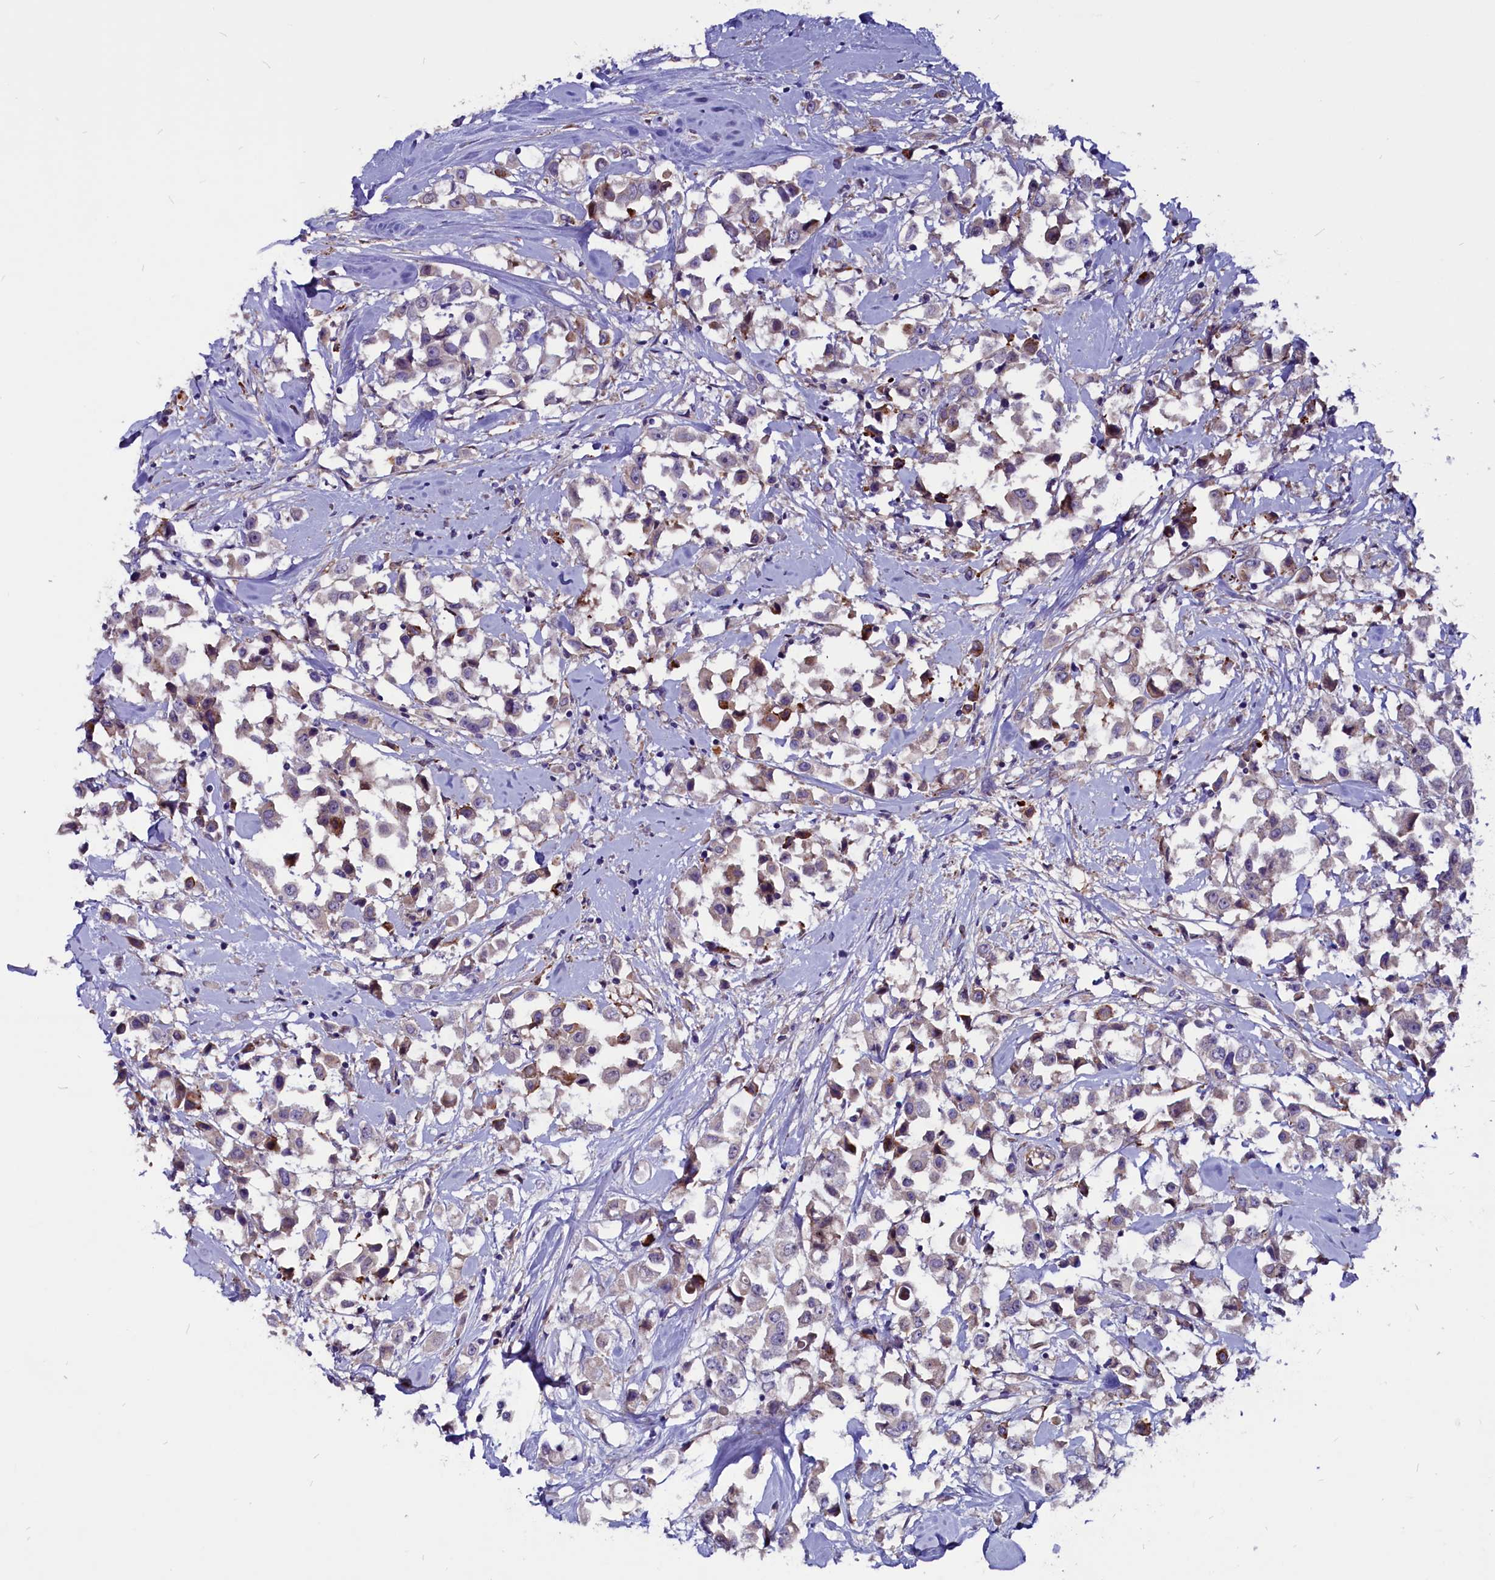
{"staining": {"intensity": "strong", "quantity": "25%-75%", "location": "cytoplasmic/membranous"}, "tissue": "breast cancer", "cell_type": "Tumor cells", "image_type": "cancer", "snomed": [{"axis": "morphology", "description": "Duct carcinoma"}, {"axis": "topography", "description": "Breast"}], "caption": "Infiltrating ductal carcinoma (breast) tissue displays strong cytoplasmic/membranous staining in approximately 25%-75% of tumor cells, visualized by immunohistochemistry. (DAB (3,3'-diaminobenzidine) IHC with brightfield microscopy, high magnification).", "gene": "ZNF749", "patient": {"sex": "female", "age": 61}}